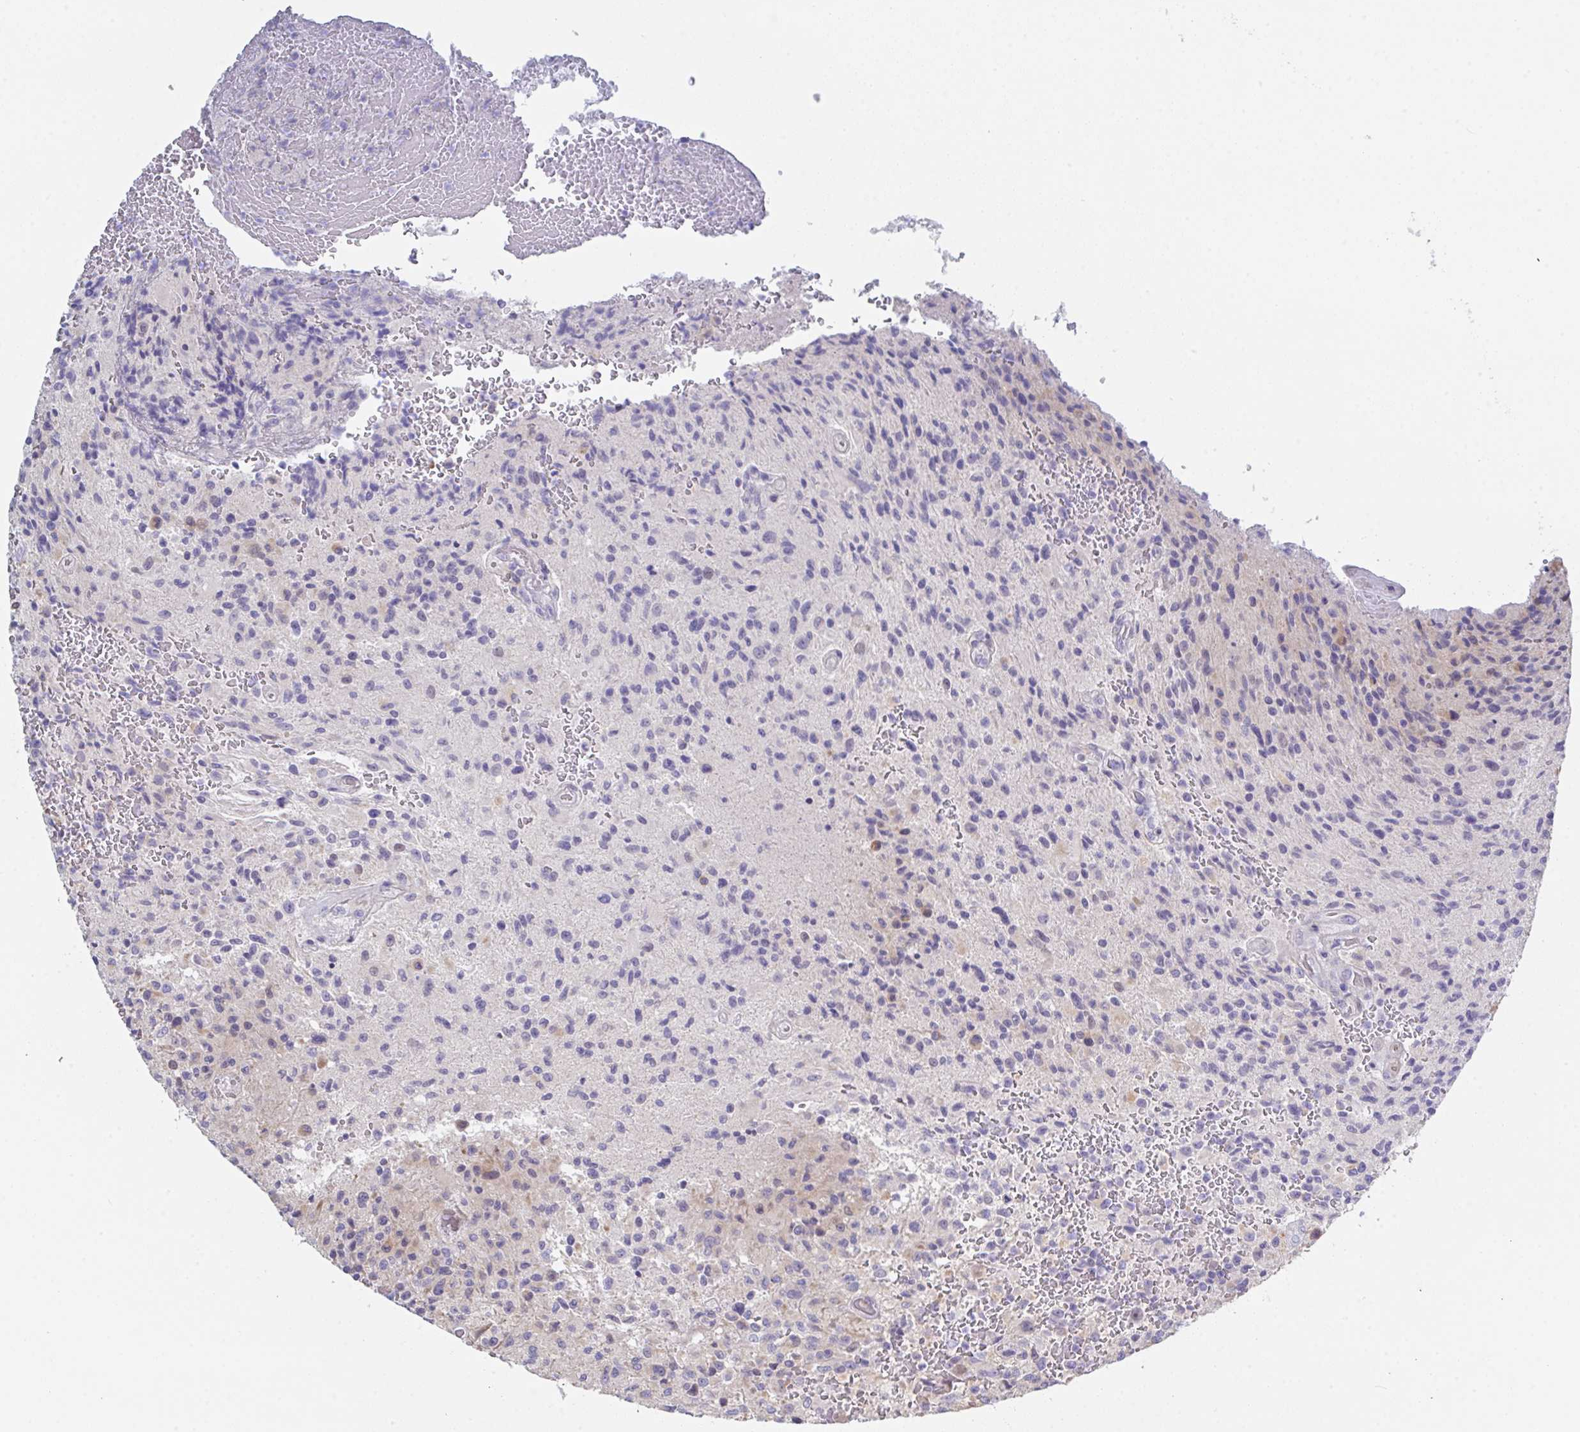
{"staining": {"intensity": "negative", "quantity": "none", "location": "none"}, "tissue": "glioma", "cell_type": "Tumor cells", "image_type": "cancer", "snomed": [{"axis": "morphology", "description": "Normal tissue, NOS"}, {"axis": "morphology", "description": "Glioma, malignant, High grade"}, {"axis": "topography", "description": "Cerebral cortex"}], "caption": "Malignant glioma (high-grade) was stained to show a protein in brown. There is no significant positivity in tumor cells.", "gene": "FBXO47", "patient": {"sex": "male", "age": 56}}